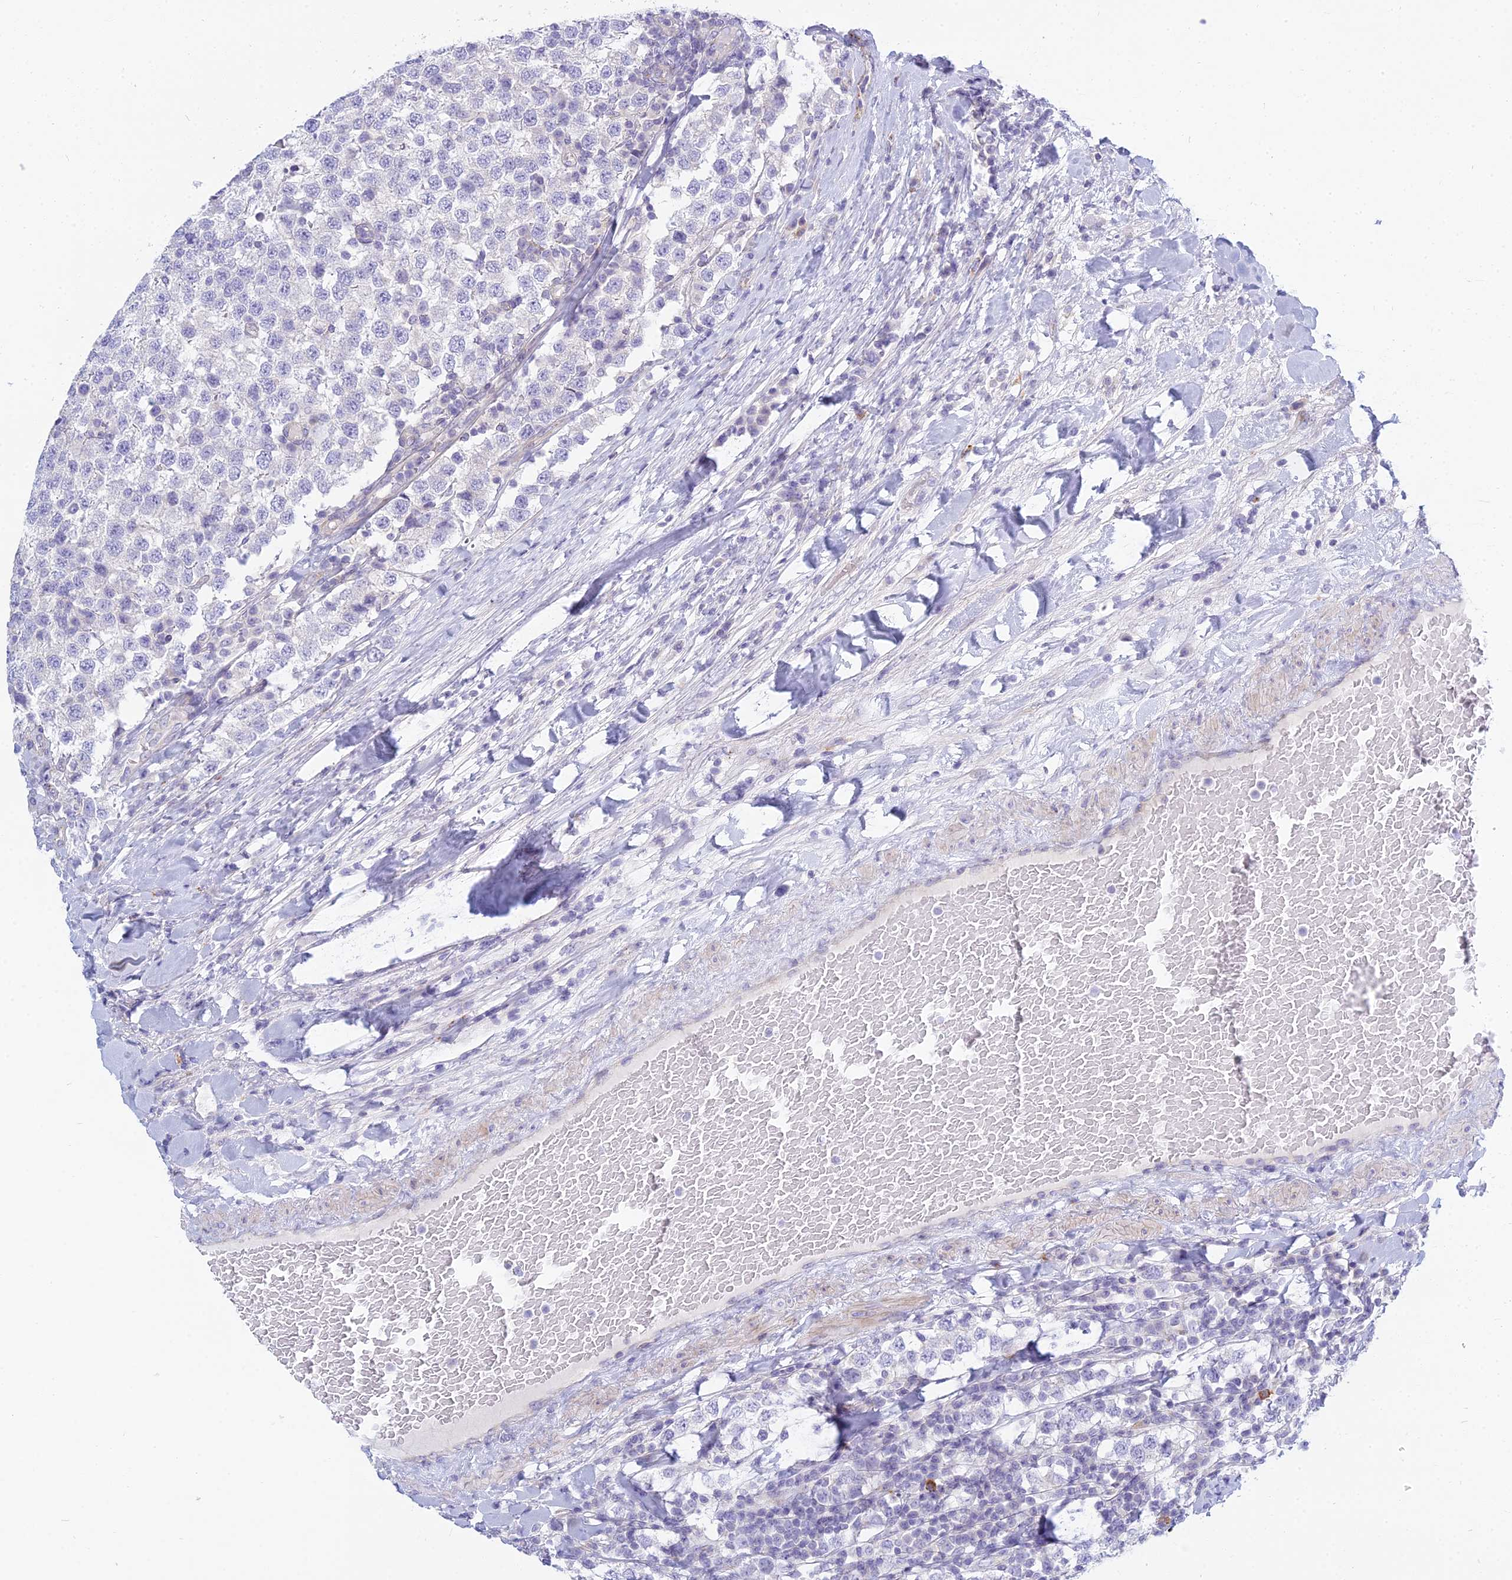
{"staining": {"intensity": "negative", "quantity": "none", "location": "none"}, "tissue": "testis cancer", "cell_type": "Tumor cells", "image_type": "cancer", "snomed": [{"axis": "morphology", "description": "Seminoma, NOS"}, {"axis": "topography", "description": "Testis"}], "caption": "Immunohistochemical staining of human testis cancer displays no significant positivity in tumor cells.", "gene": "SMIM24", "patient": {"sex": "male", "age": 34}}